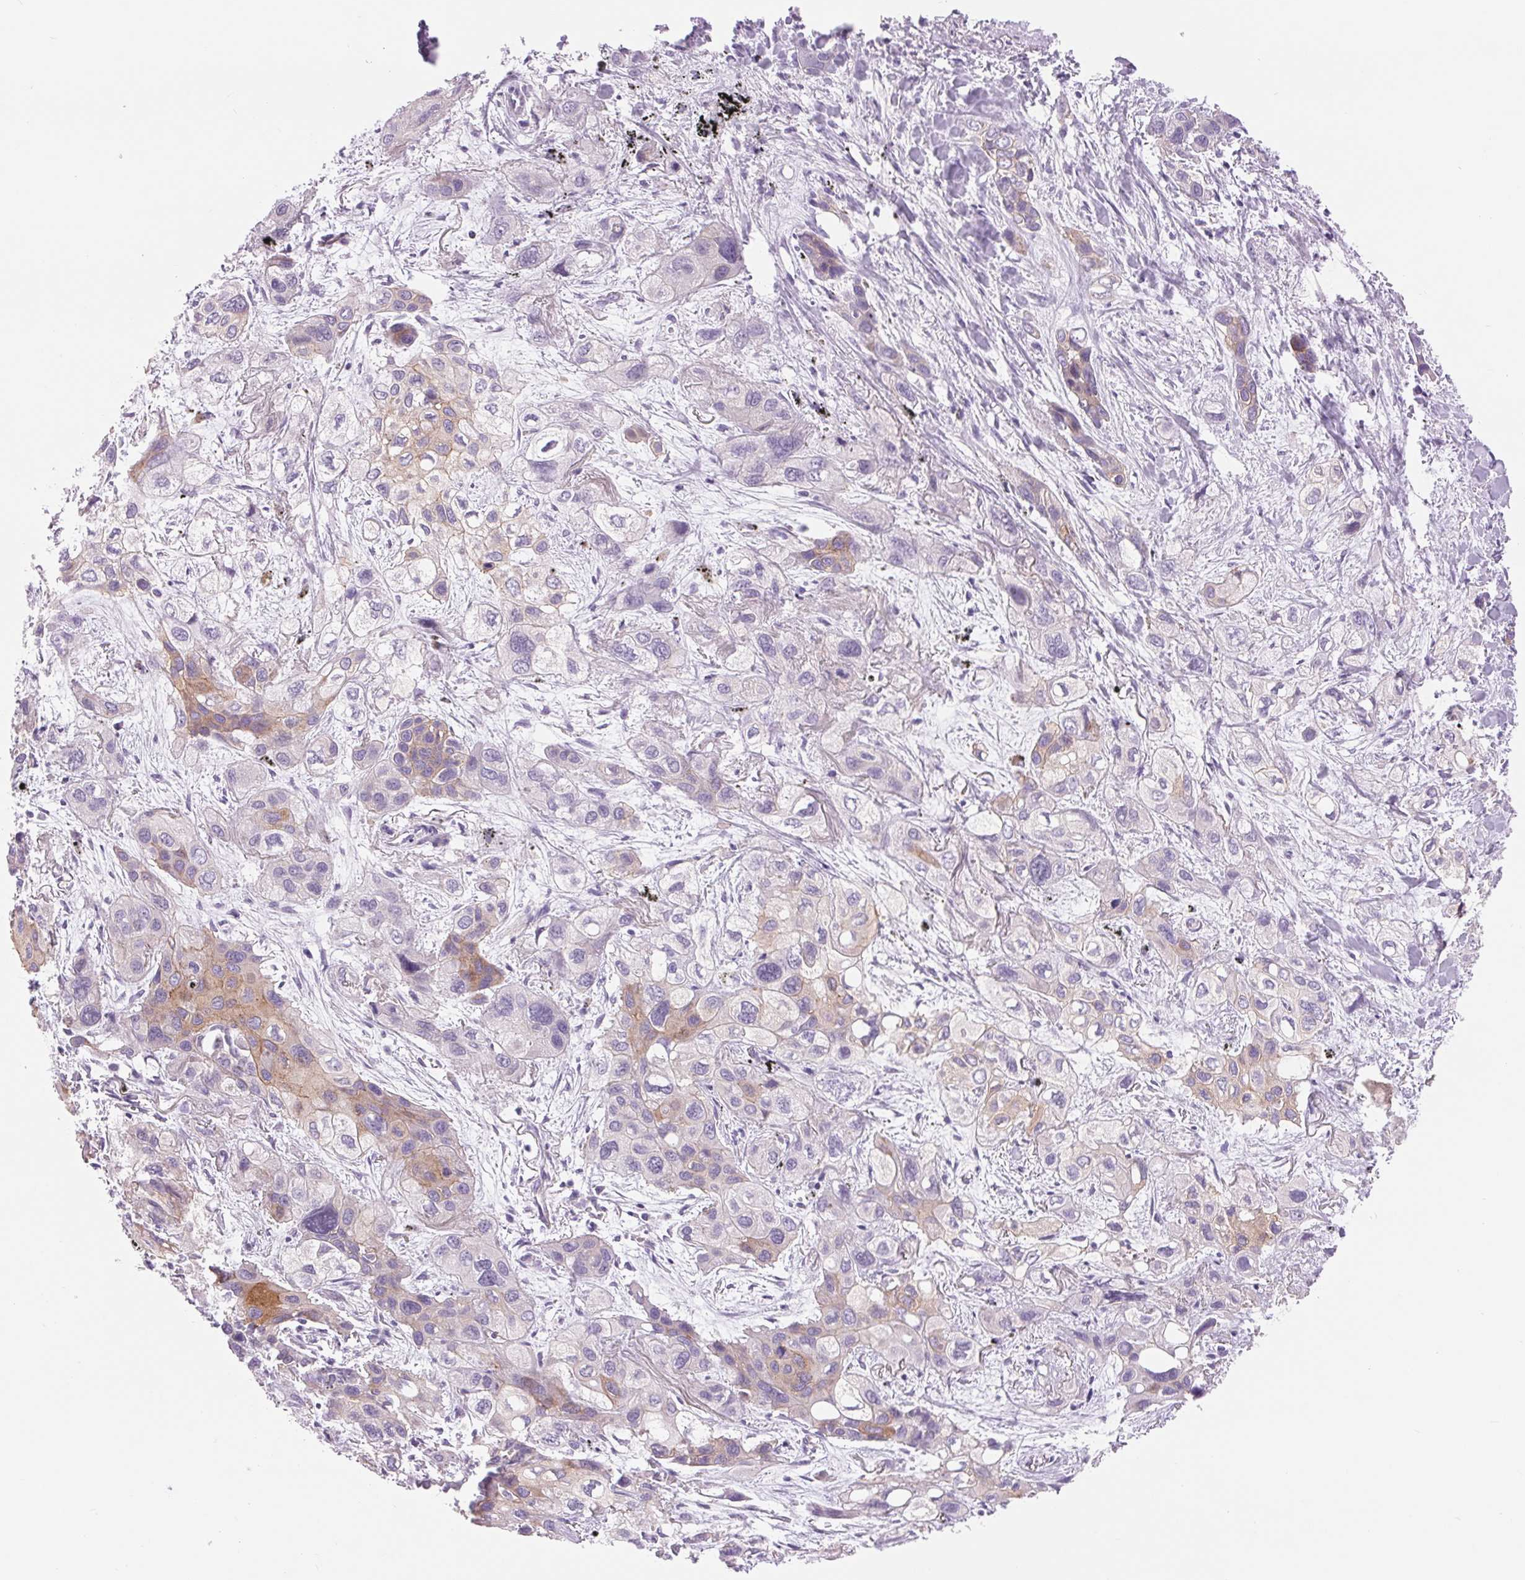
{"staining": {"intensity": "moderate", "quantity": "<25%", "location": "cytoplasmic/membranous"}, "tissue": "lung cancer", "cell_type": "Tumor cells", "image_type": "cancer", "snomed": [{"axis": "morphology", "description": "Squamous cell carcinoma, NOS"}, {"axis": "morphology", "description": "Squamous cell carcinoma, metastatic, NOS"}, {"axis": "topography", "description": "Lung"}], "caption": "The photomicrograph shows staining of lung cancer, revealing moderate cytoplasmic/membranous protein expression (brown color) within tumor cells.", "gene": "DIXDC1", "patient": {"sex": "male", "age": 59}}